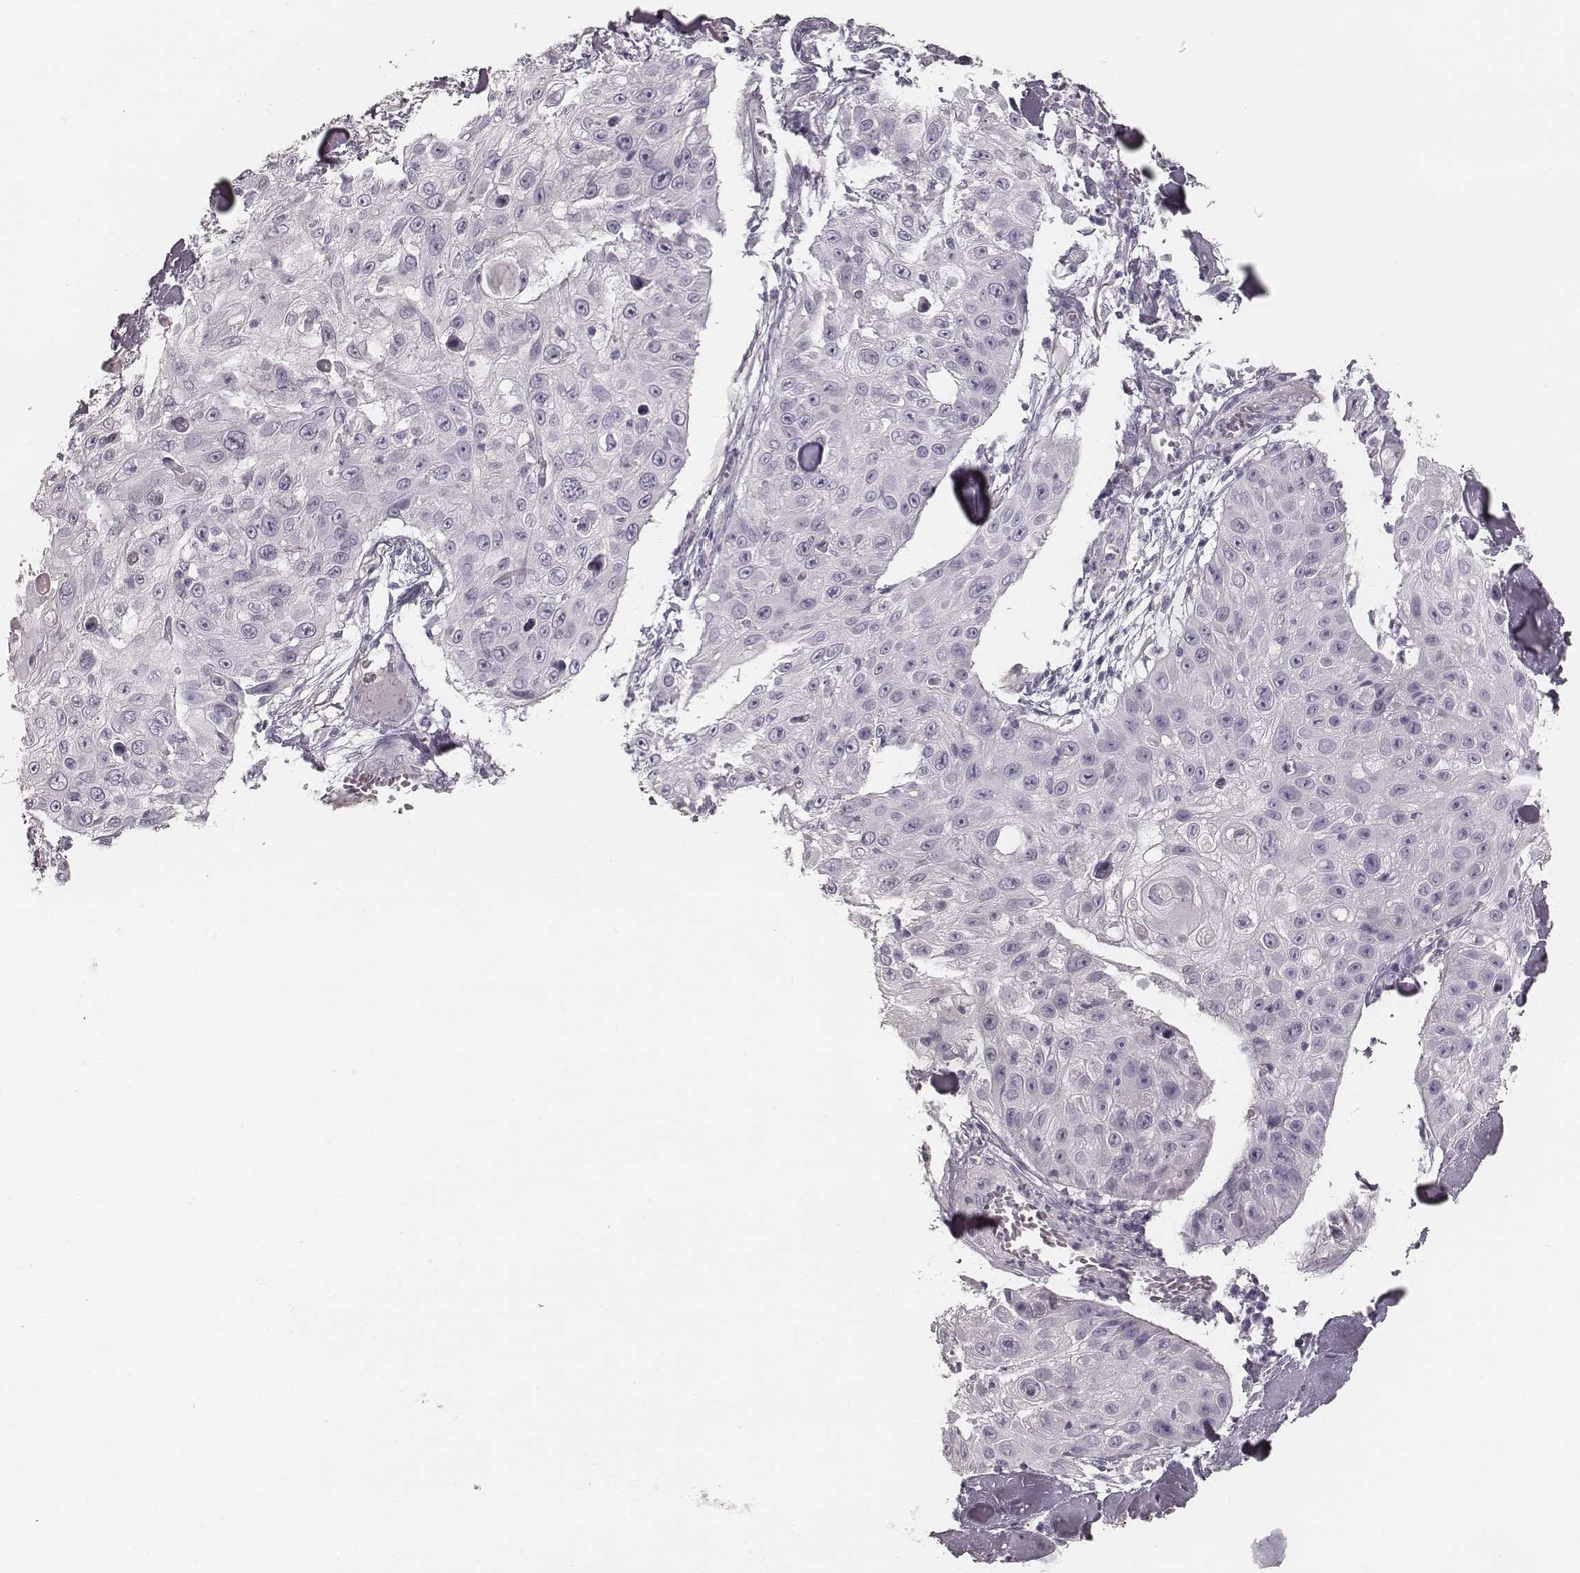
{"staining": {"intensity": "negative", "quantity": "none", "location": "none"}, "tissue": "skin cancer", "cell_type": "Tumor cells", "image_type": "cancer", "snomed": [{"axis": "morphology", "description": "Squamous cell carcinoma, NOS"}, {"axis": "topography", "description": "Skin"}], "caption": "Immunohistochemical staining of squamous cell carcinoma (skin) shows no significant positivity in tumor cells.", "gene": "ZP4", "patient": {"sex": "male", "age": 86}}